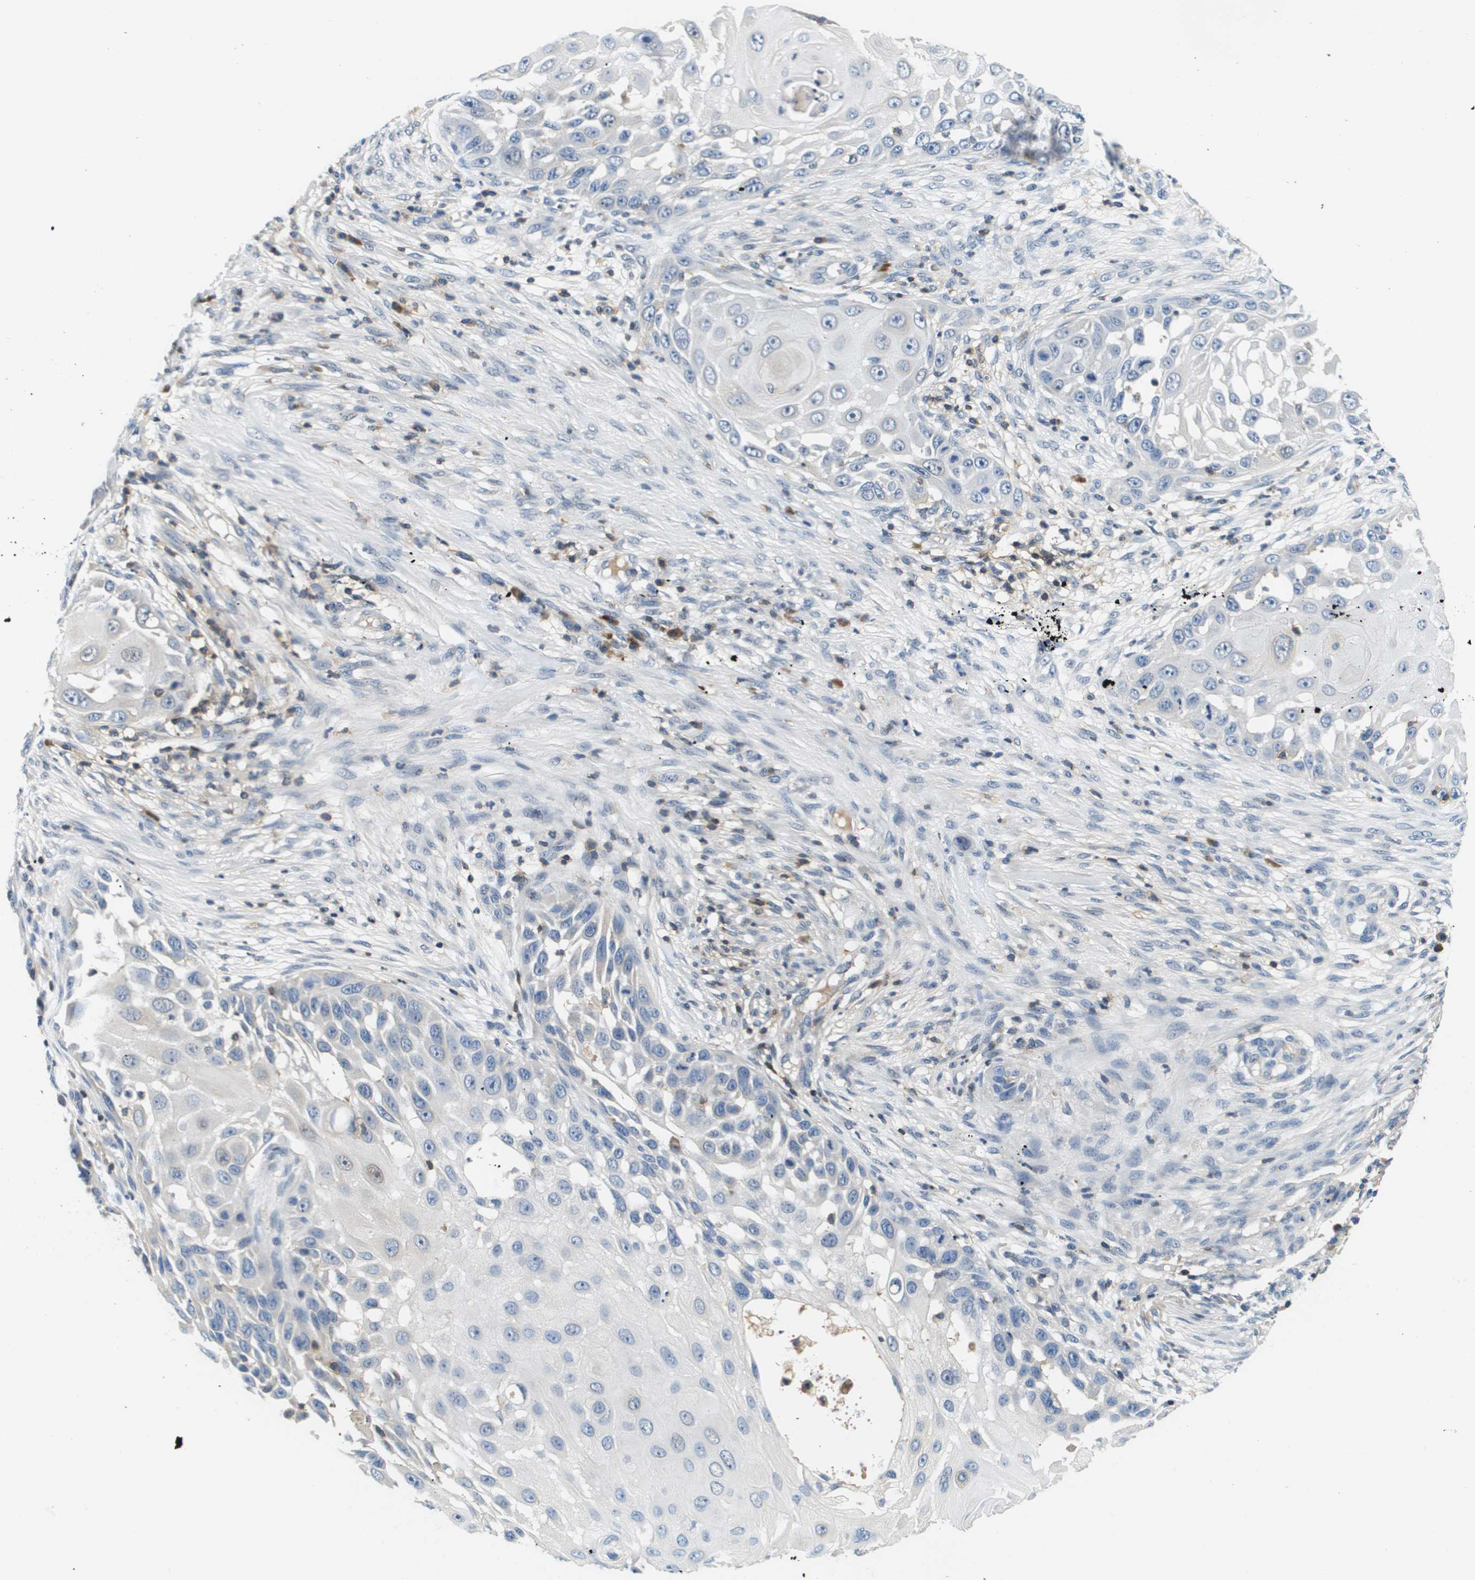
{"staining": {"intensity": "negative", "quantity": "none", "location": "none"}, "tissue": "skin cancer", "cell_type": "Tumor cells", "image_type": "cancer", "snomed": [{"axis": "morphology", "description": "Squamous cell carcinoma, NOS"}, {"axis": "topography", "description": "Skin"}], "caption": "This image is of squamous cell carcinoma (skin) stained with immunohistochemistry to label a protein in brown with the nuclei are counter-stained blue. There is no positivity in tumor cells.", "gene": "KCNQ5", "patient": {"sex": "female", "age": 44}}